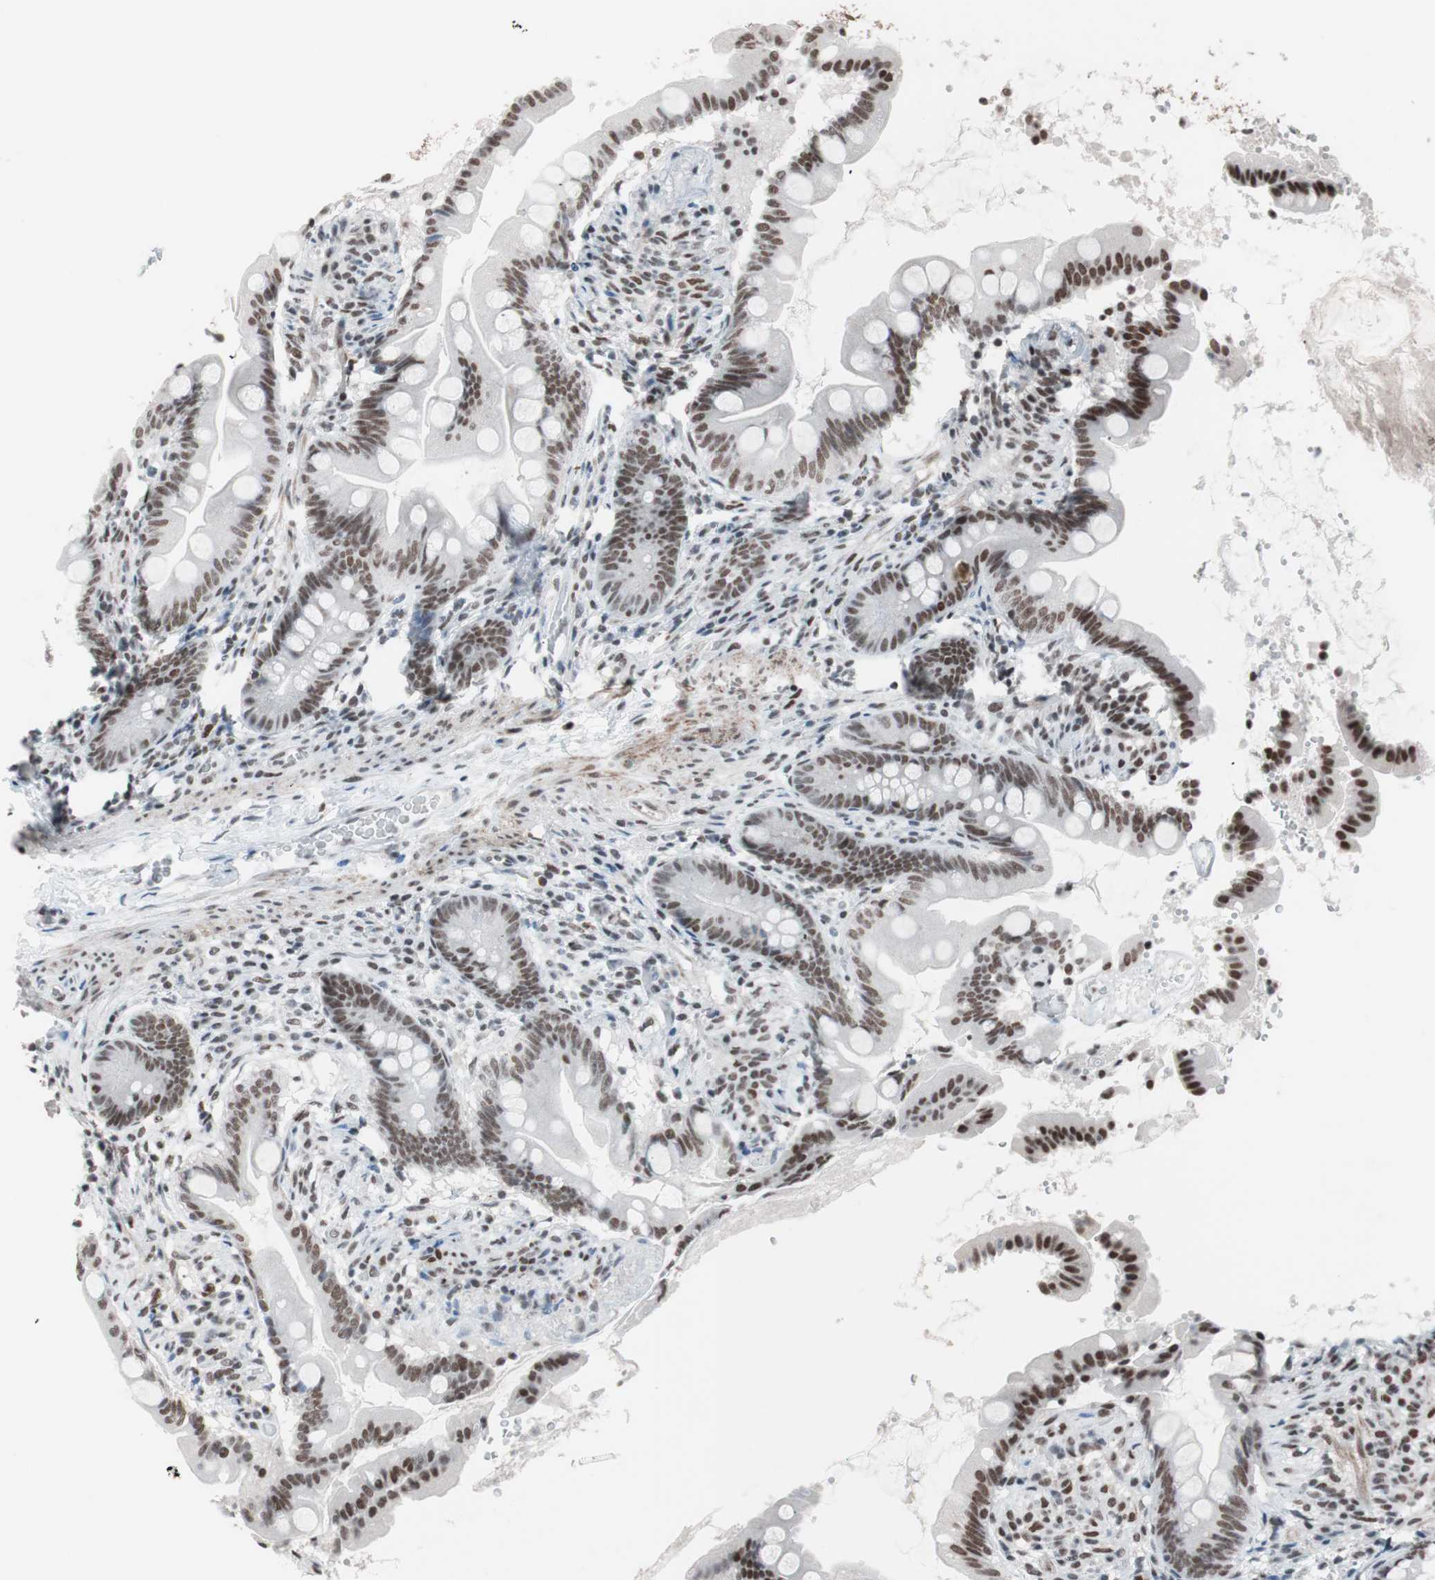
{"staining": {"intensity": "moderate", "quantity": ">75%", "location": "nuclear"}, "tissue": "small intestine", "cell_type": "Glandular cells", "image_type": "normal", "snomed": [{"axis": "morphology", "description": "Normal tissue, NOS"}, {"axis": "topography", "description": "Small intestine"}], "caption": "IHC histopathology image of normal human small intestine stained for a protein (brown), which exhibits medium levels of moderate nuclear positivity in approximately >75% of glandular cells.", "gene": "ARID1A", "patient": {"sex": "female", "age": 56}}